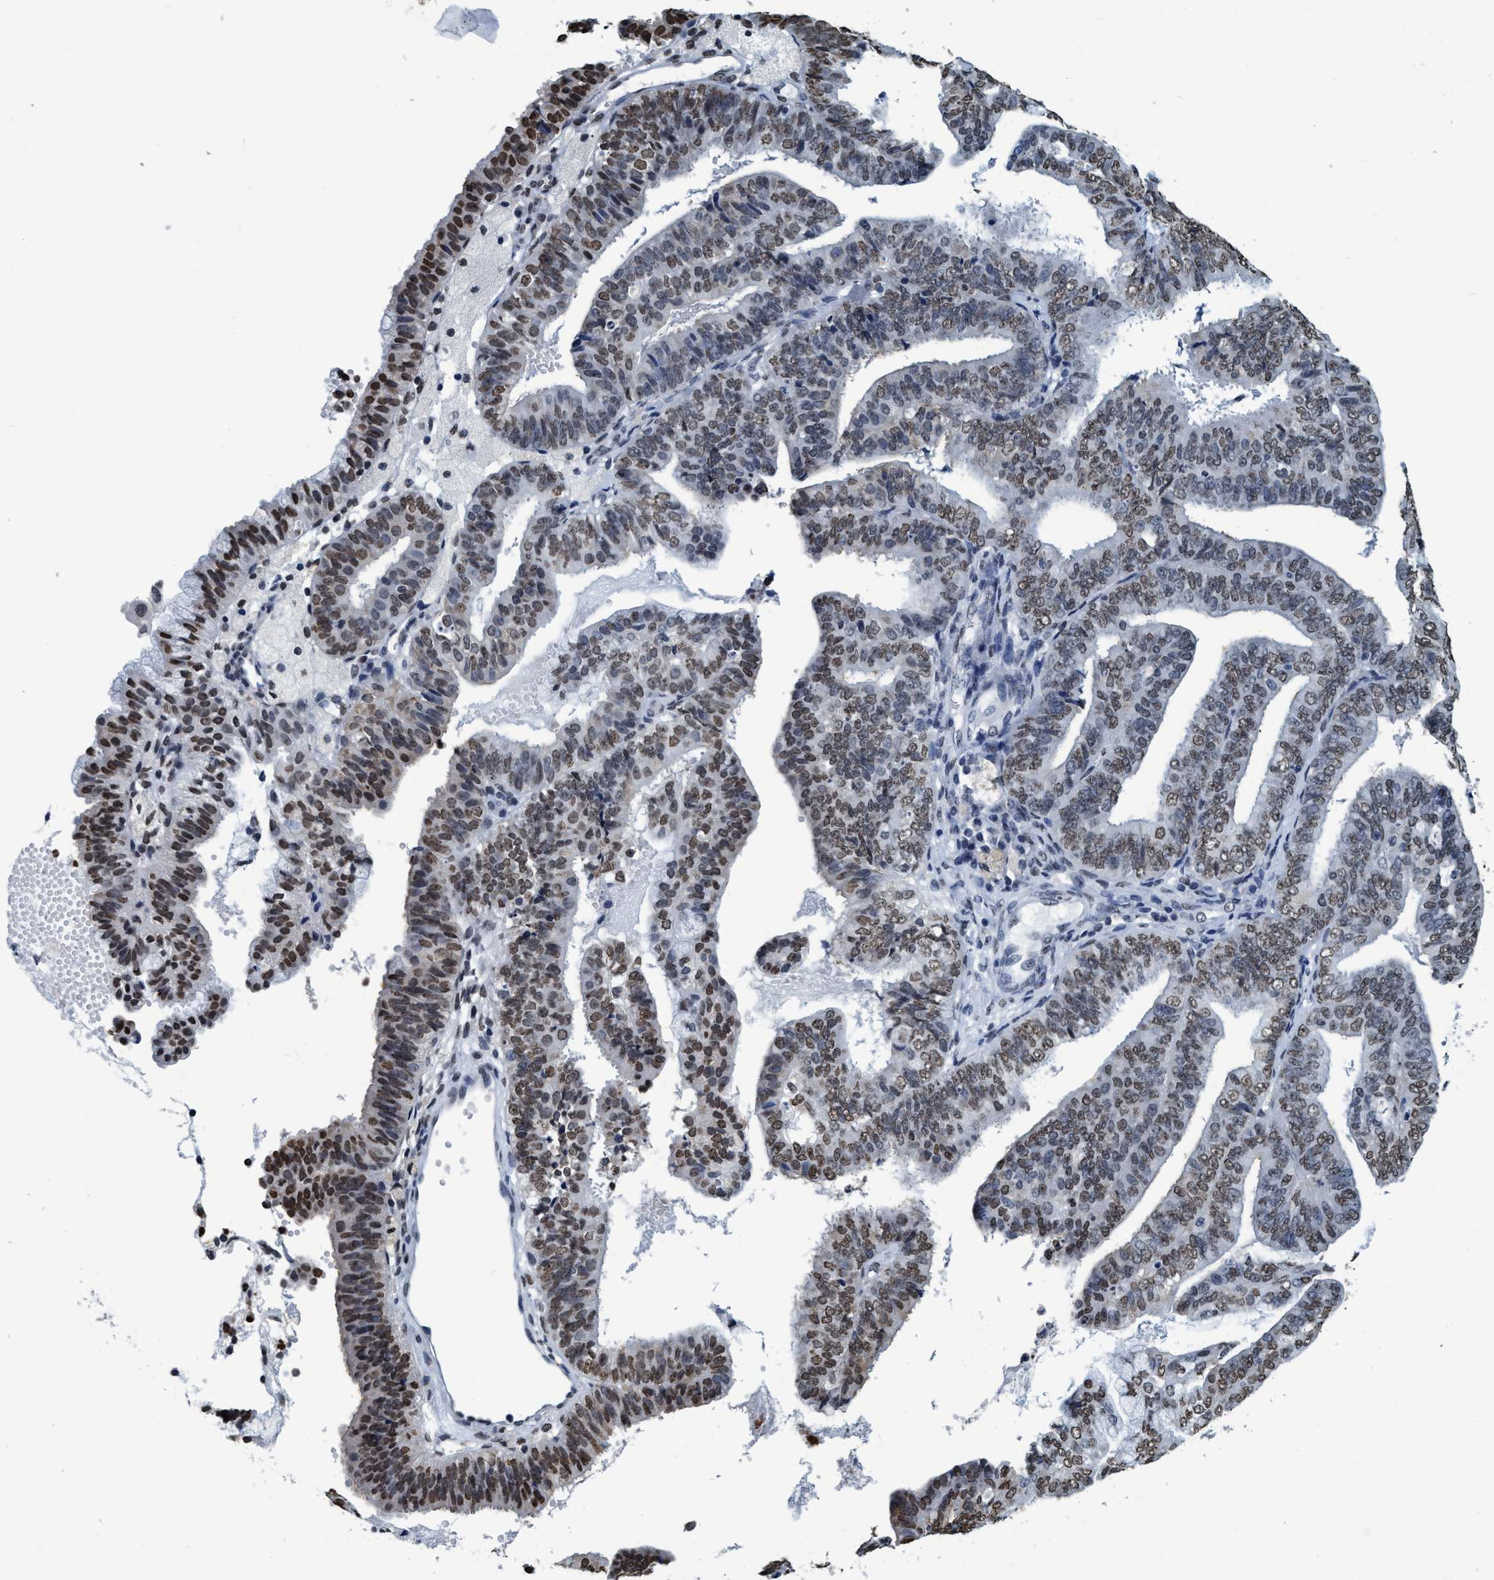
{"staining": {"intensity": "moderate", "quantity": ">75%", "location": "nuclear"}, "tissue": "endometrial cancer", "cell_type": "Tumor cells", "image_type": "cancer", "snomed": [{"axis": "morphology", "description": "Adenocarcinoma, NOS"}, {"axis": "topography", "description": "Endometrium"}], "caption": "Immunohistochemistry (IHC) (DAB (3,3'-diaminobenzidine)) staining of endometrial cancer demonstrates moderate nuclear protein expression in approximately >75% of tumor cells.", "gene": "CCNE2", "patient": {"sex": "female", "age": 63}}